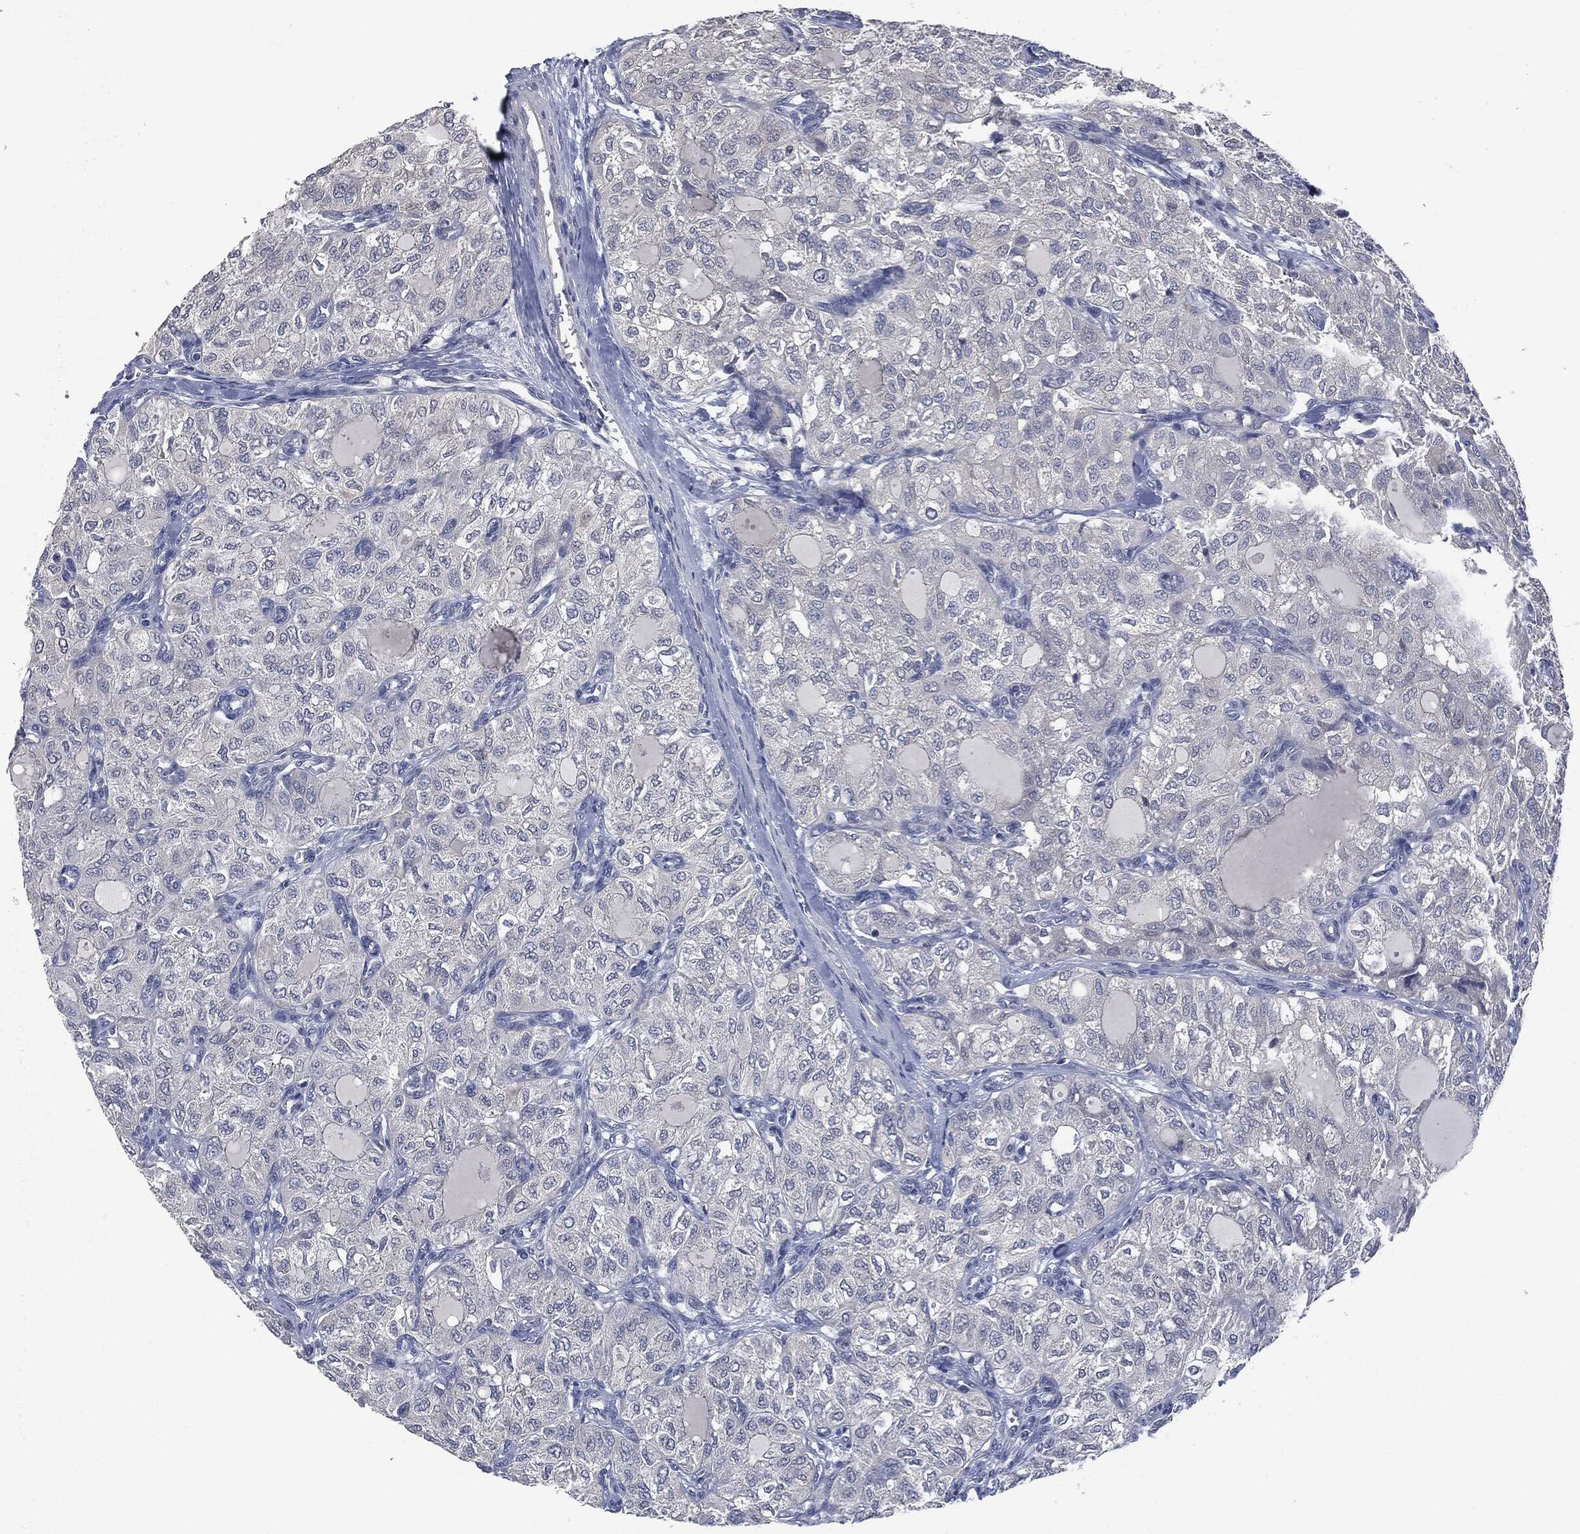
{"staining": {"intensity": "negative", "quantity": "none", "location": "none"}, "tissue": "thyroid cancer", "cell_type": "Tumor cells", "image_type": "cancer", "snomed": [{"axis": "morphology", "description": "Follicular adenoma carcinoma, NOS"}, {"axis": "topography", "description": "Thyroid gland"}], "caption": "Immunohistochemistry (IHC) image of neoplastic tissue: human thyroid cancer stained with DAB demonstrates no significant protein positivity in tumor cells.", "gene": "IL1RN", "patient": {"sex": "male", "age": 75}}